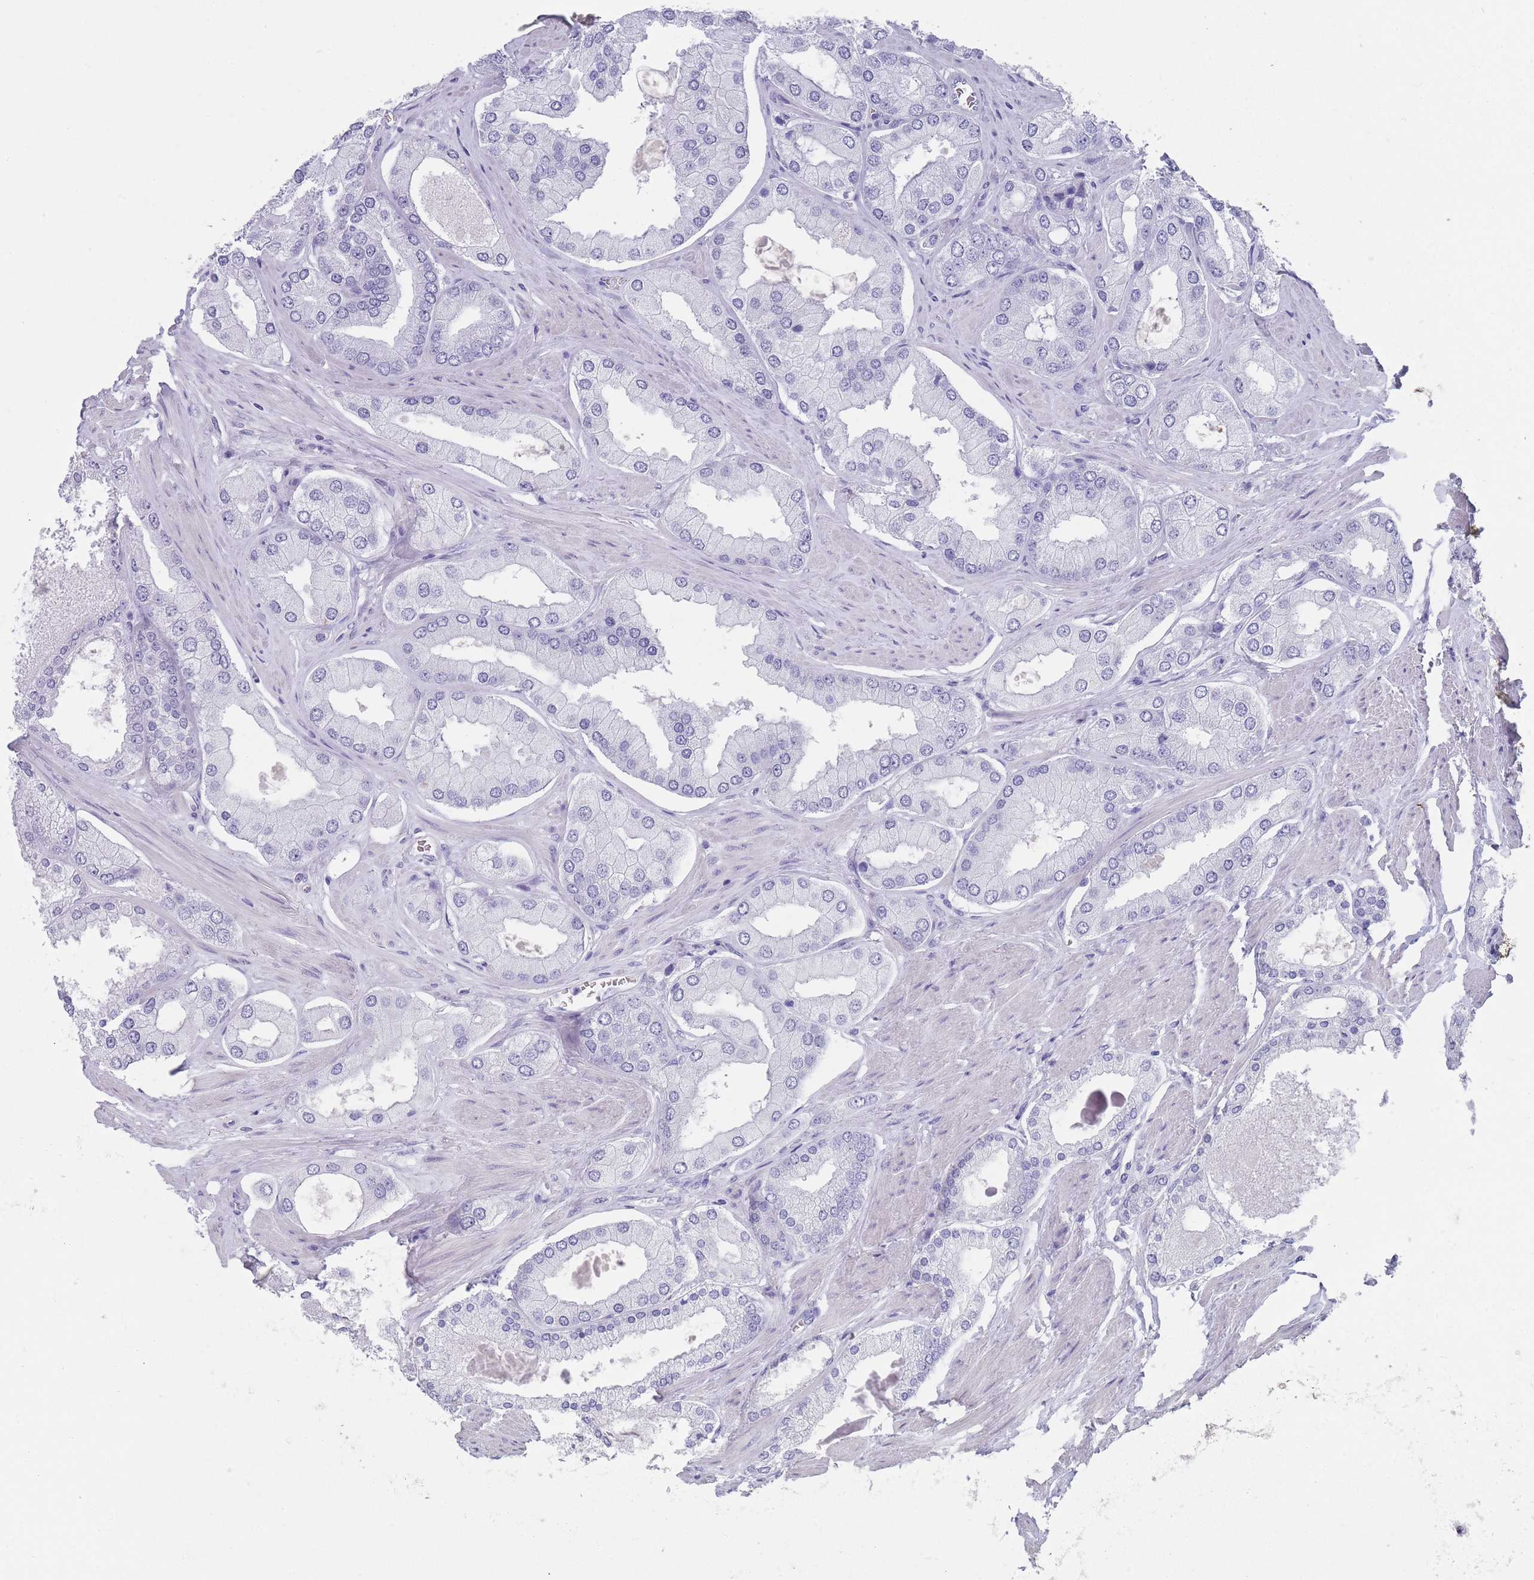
{"staining": {"intensity": "negative", "quantity": "none", "location": "none"}, "tissue": "prostate cancer", "cell_type": "Tumor cells", "image_type": "cancer", "snomed": [{"axis": "morphology", "description": "Adenocarcinoma, Low grade"}, {"axis": "topography", "description": "Prostate"}], "caption": "High power microscopy micrograph of an immunohistochemistry photomicrograph of prostate cancer, revealing no significant positivity in tumor cells.", "gene": "RAB2B", "patient": {"sex": "male", "age": 42}}